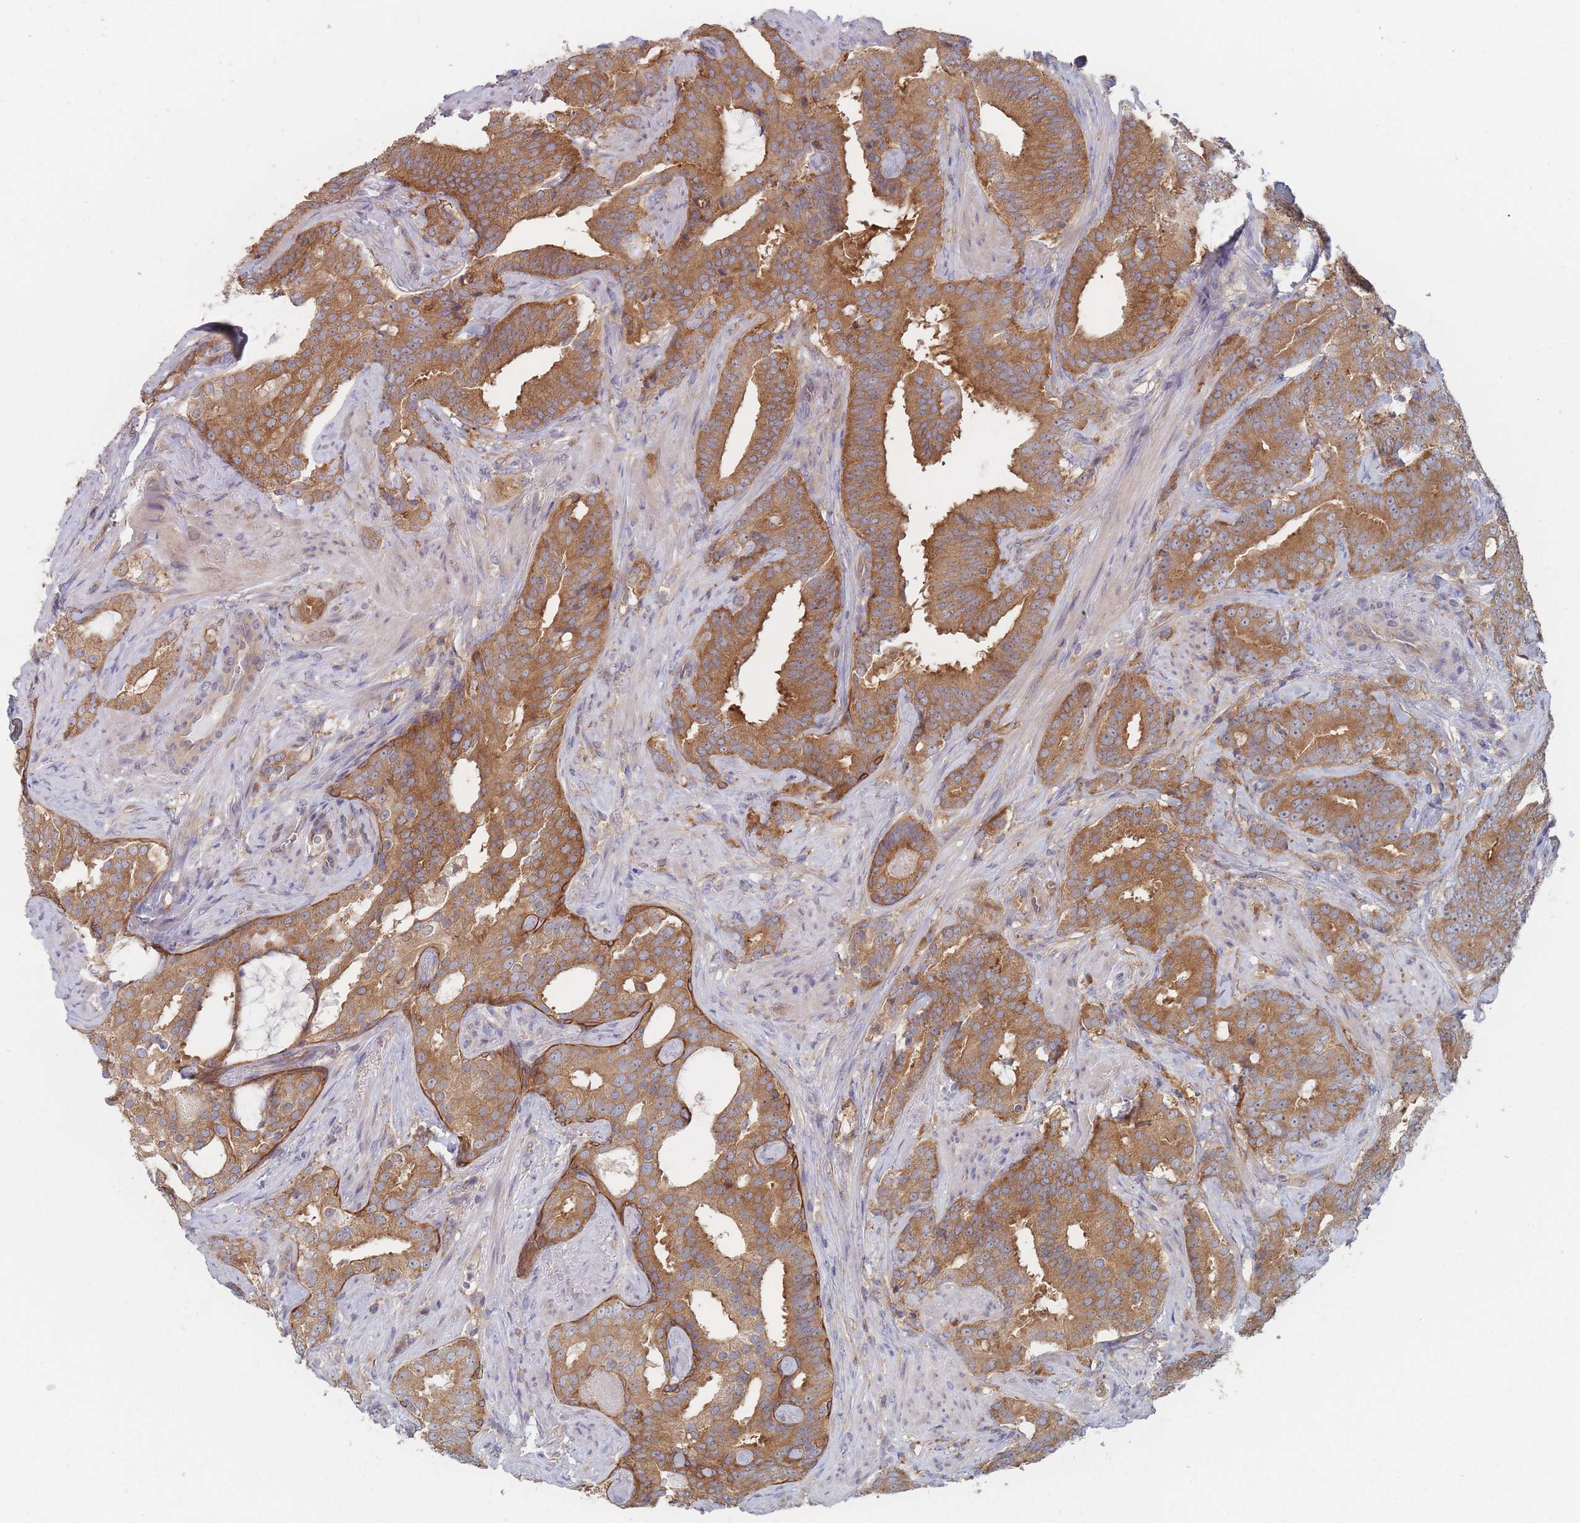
{"staining": {"intensity": "moderate", "quantity": ">75%", "location": "cytoplasmic/membranous"}, "tissue": "prostate cancer", "cell_type": "Tumor cells", "image_type": "cancer", "snomed": [{"axis": "morphology", "description": "Adenocarcinoma, High grade"}, {"axis": "topography", "description": "Prostate"}], "caption": "Protein analysis of prostate adenocarcinoma (high-grade) tissue exhibits moderate cytoplasmic/membranous expression in approximately >75% of tumor cells.", "gene": "EFCC1", "patient": {"sex": "male", "age": 64}}